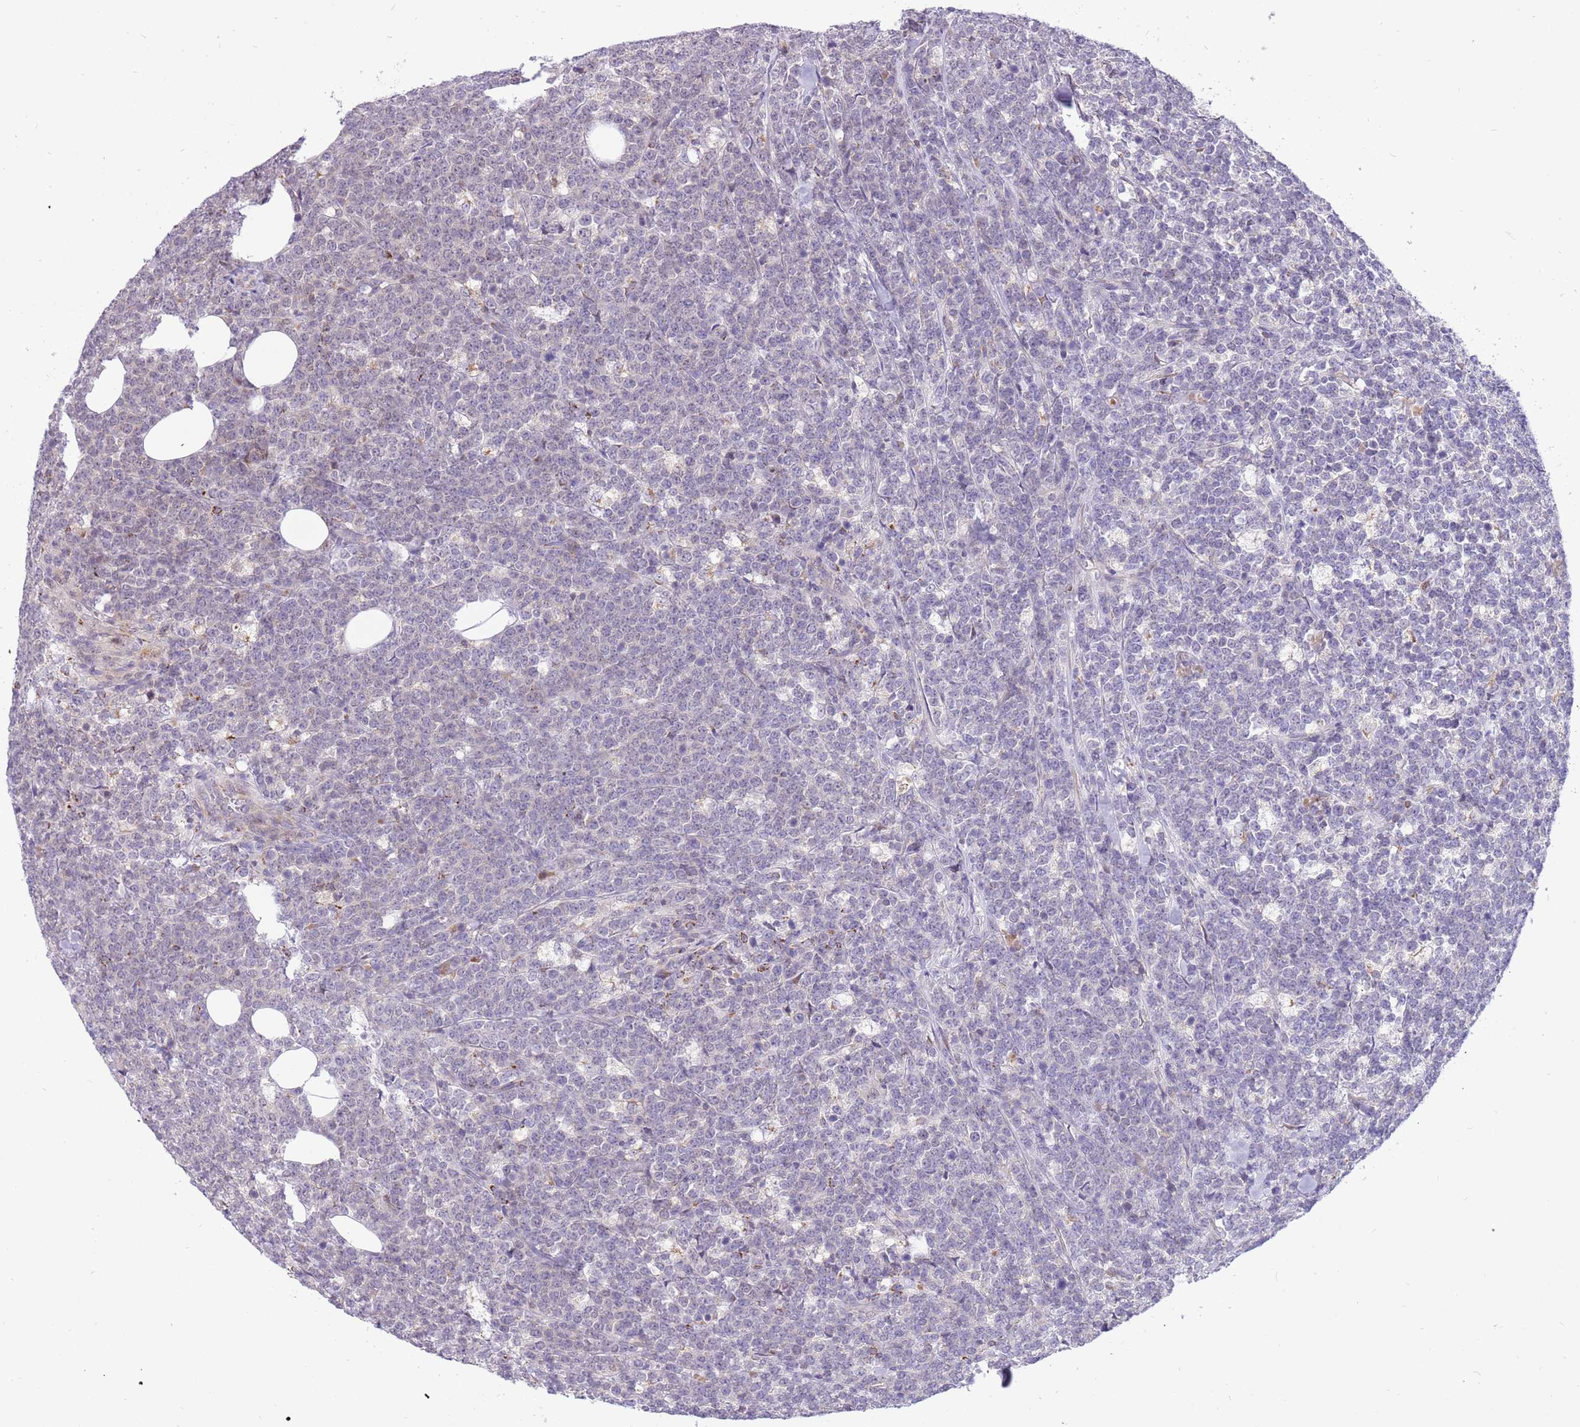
{"staining": {"intensity": "negative", "quantity": "none", "location": "none"}, "tissue": "lymphoma", "cell_type": "Tumor cells", "image_type": "cancer", "snomed": [{"axis": "morphology", "description": "Malignant lymphoma, non-Hodgkin's type, High grade"}, {"axis": "topography", "description": "Small intestine"}], "caption": "Immunohistochemical staining of lymphoma exhibits no significant expression in tumor cells. (Brightfield microscopy of DAB (3,3'-diaminobenzidine) immunohistochemistry (IHC) at high magnification).", "gene": "COX17", "patient": {"sex": "male", "age": 8}}